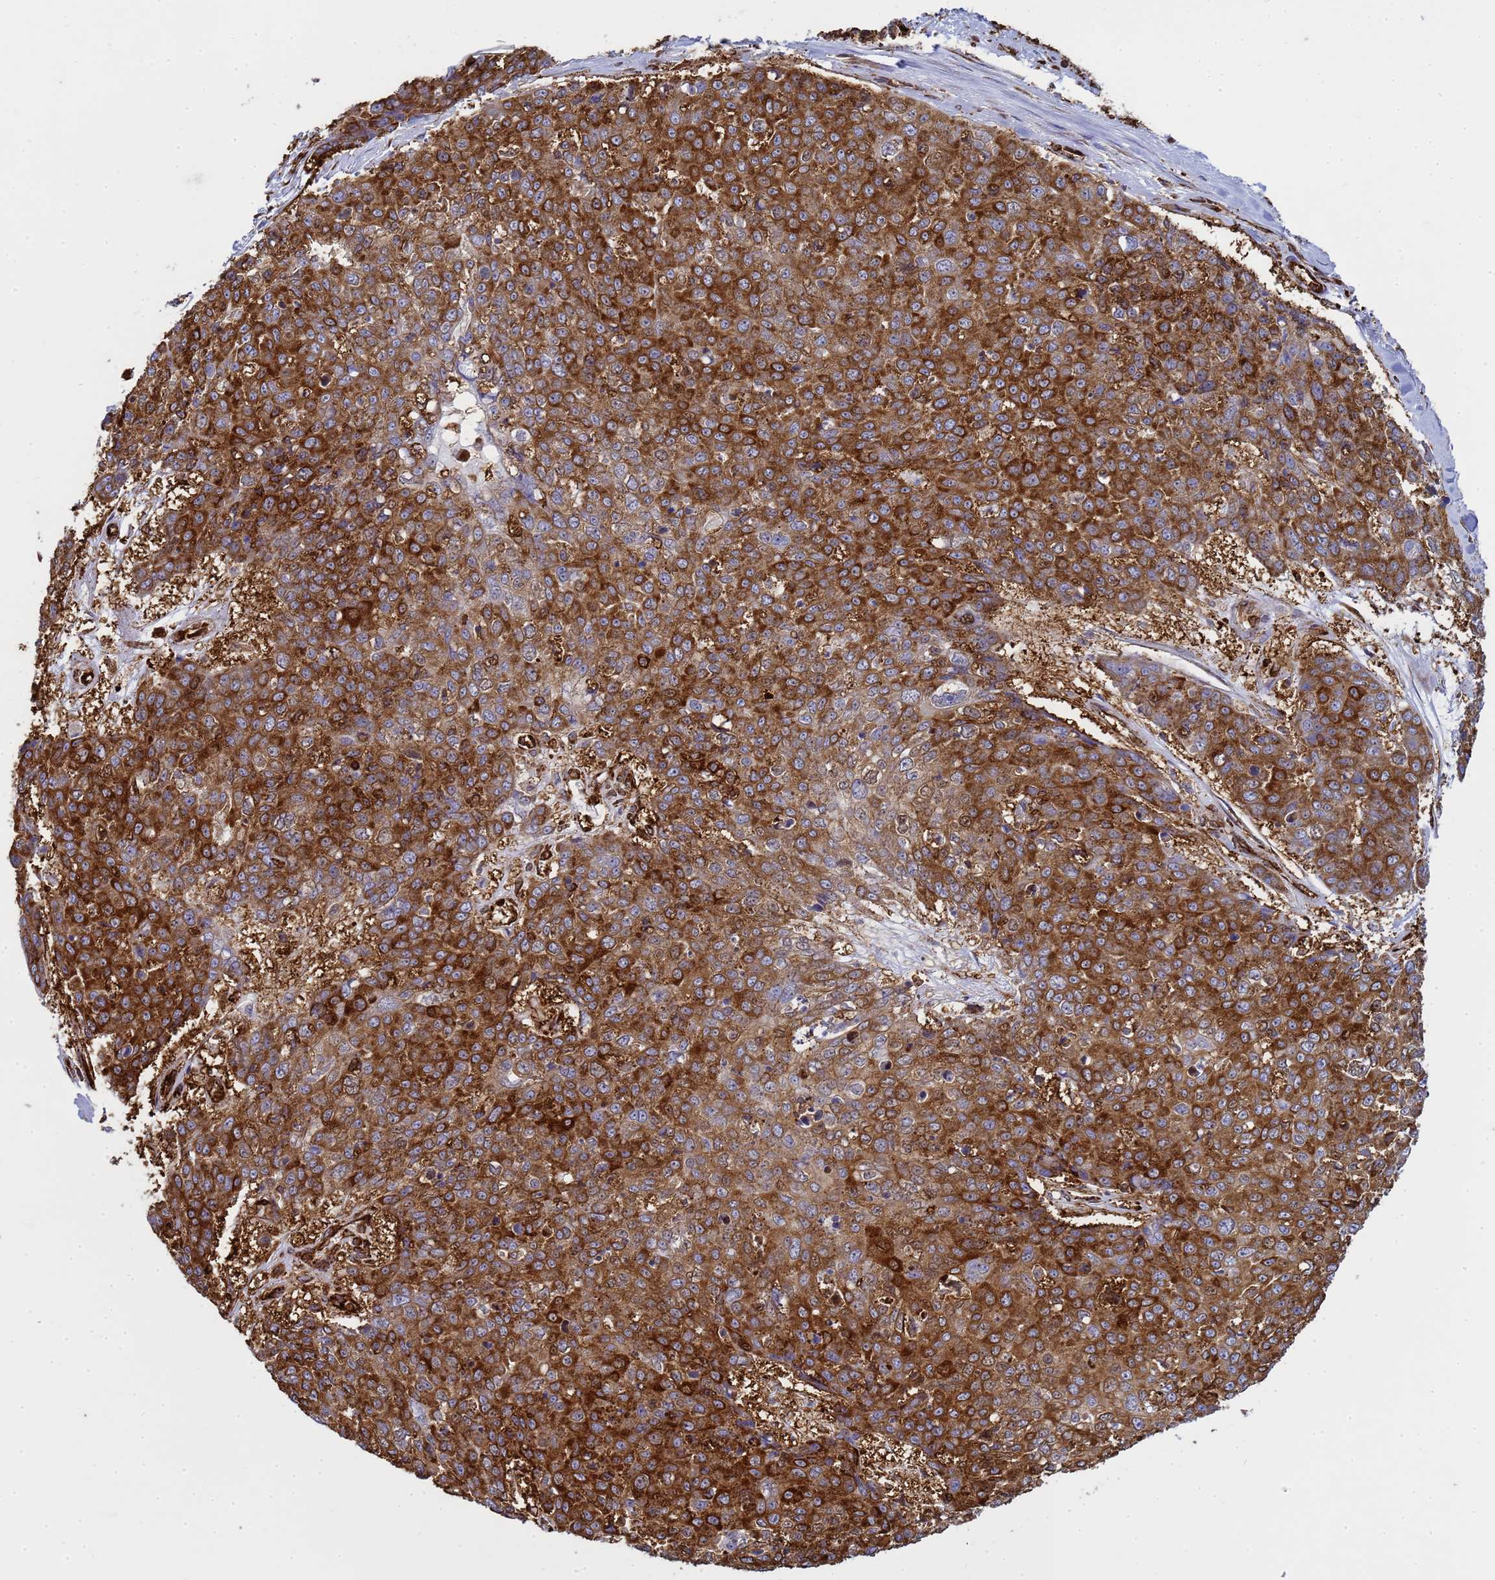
{"staining": {"intensity": "strong", "quantity": ">75%", "location": "cytoplasmic/membranous"}, "tissue": "skin cancer", "cell_type": "Tumor cells", "image_type": "cancer", "snomed": [{"axis": "morphology", "description": "Squamous cell carcinoma, NOS"}, {"axis": "topography", "description": "Skin"}], "caption": "Squamous cell carcinoma (skin) tissue demonstrates strong cytoplasmic/membranous expression in about >75% of tumor cells (DAB = brown stain, brightfield microscopy at high magnification).", "gene": "ZBTB8OS", "patient": {"sex": "male", "age": 71}}